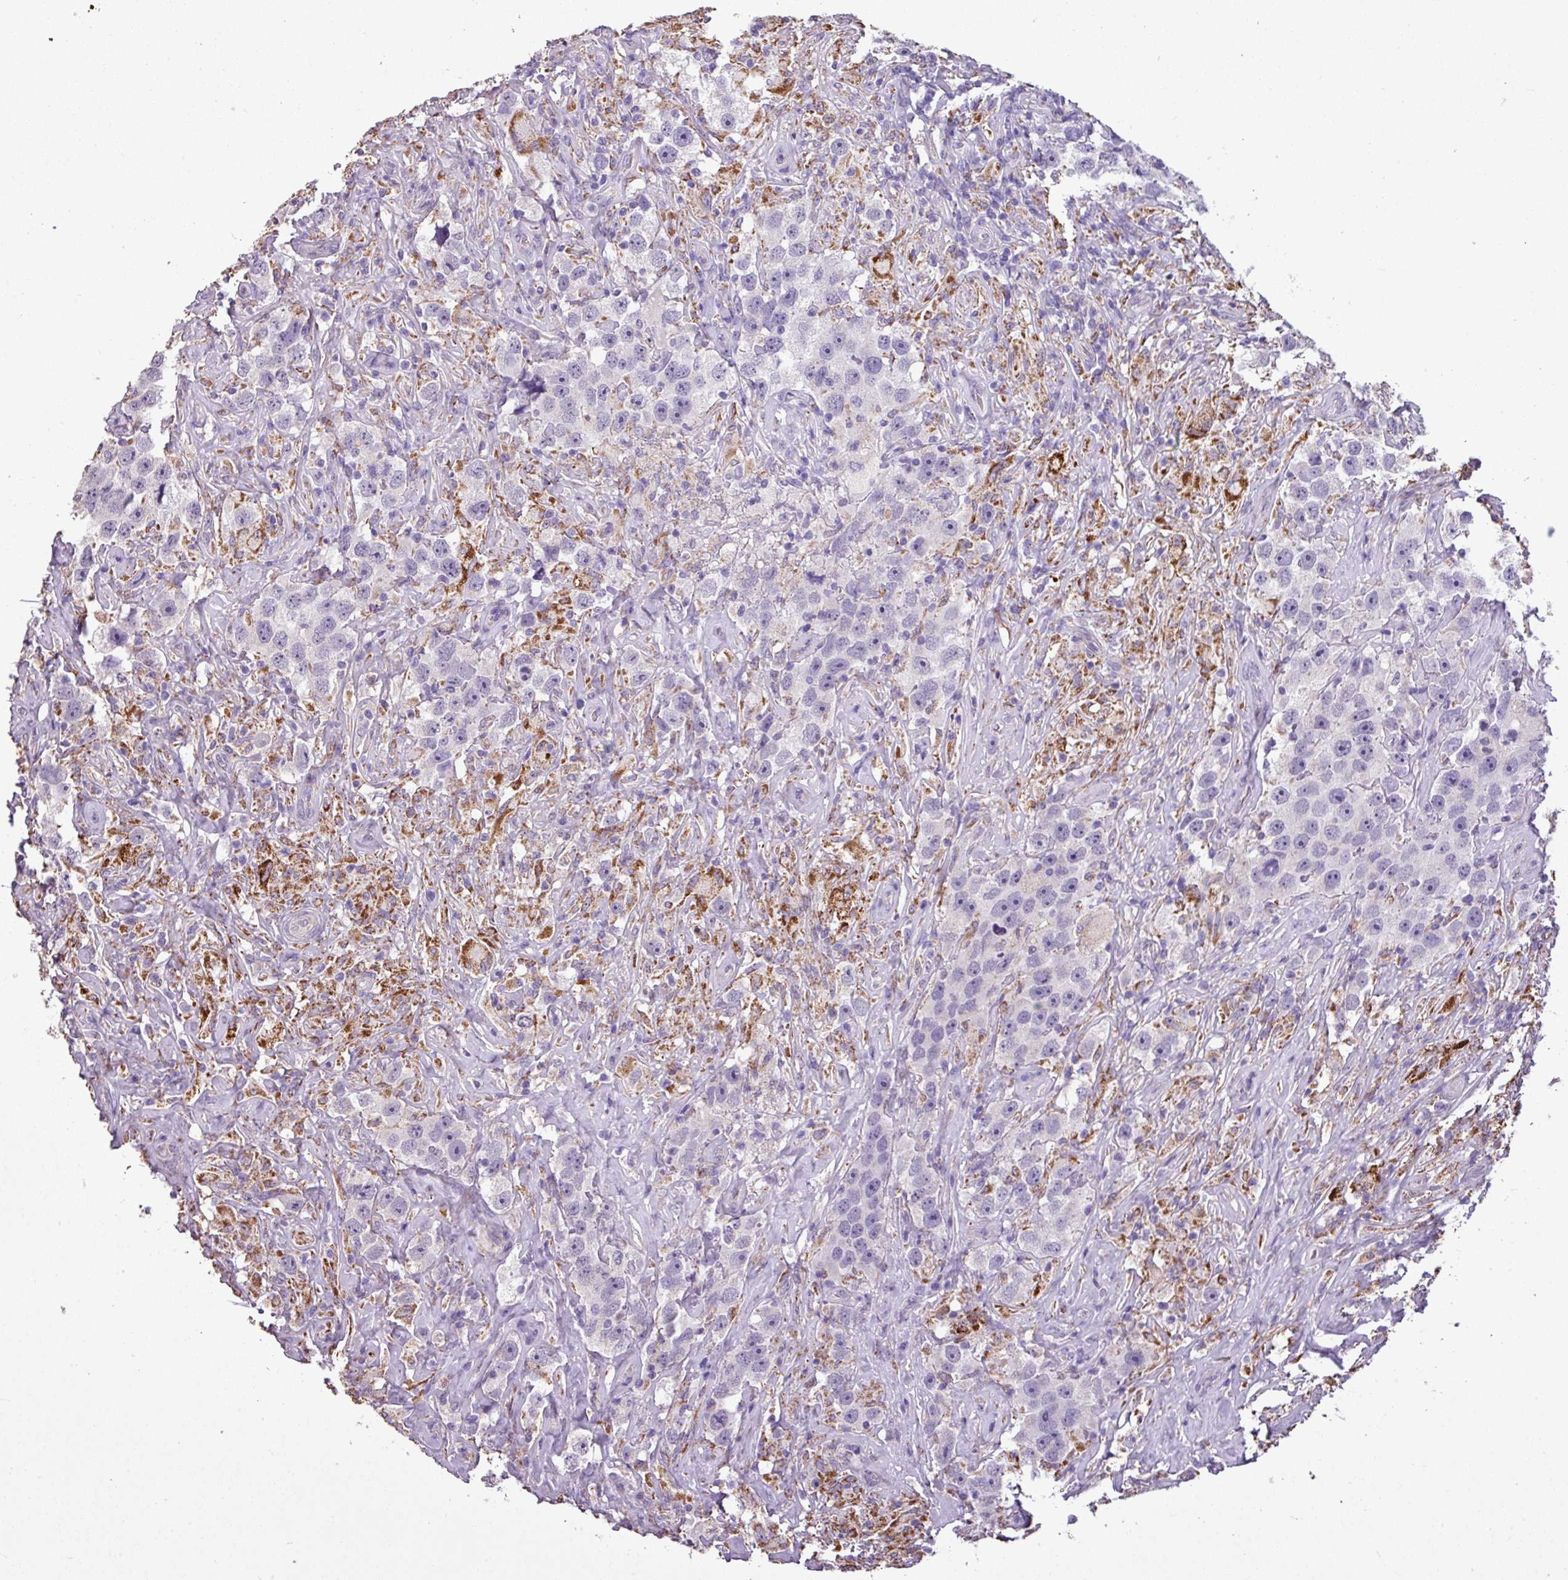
{"staining": {"intensity": "negative", "quantity": "none", "location": "none"}, "tissue": "testis cancer", "cell_type": "Tumor cells", "image_type": "cancer", "snomed": [{"axis": "morphology", "description": "Seminoma, NOS"}, {"axis": "topography", "description": "Testis"}], "caption": "Micrograph shows no protein positivity in tumor cells of testis seminoma tissue.", "gene": "ALDH2", "patient": {"sex": "male", "age": 49}}